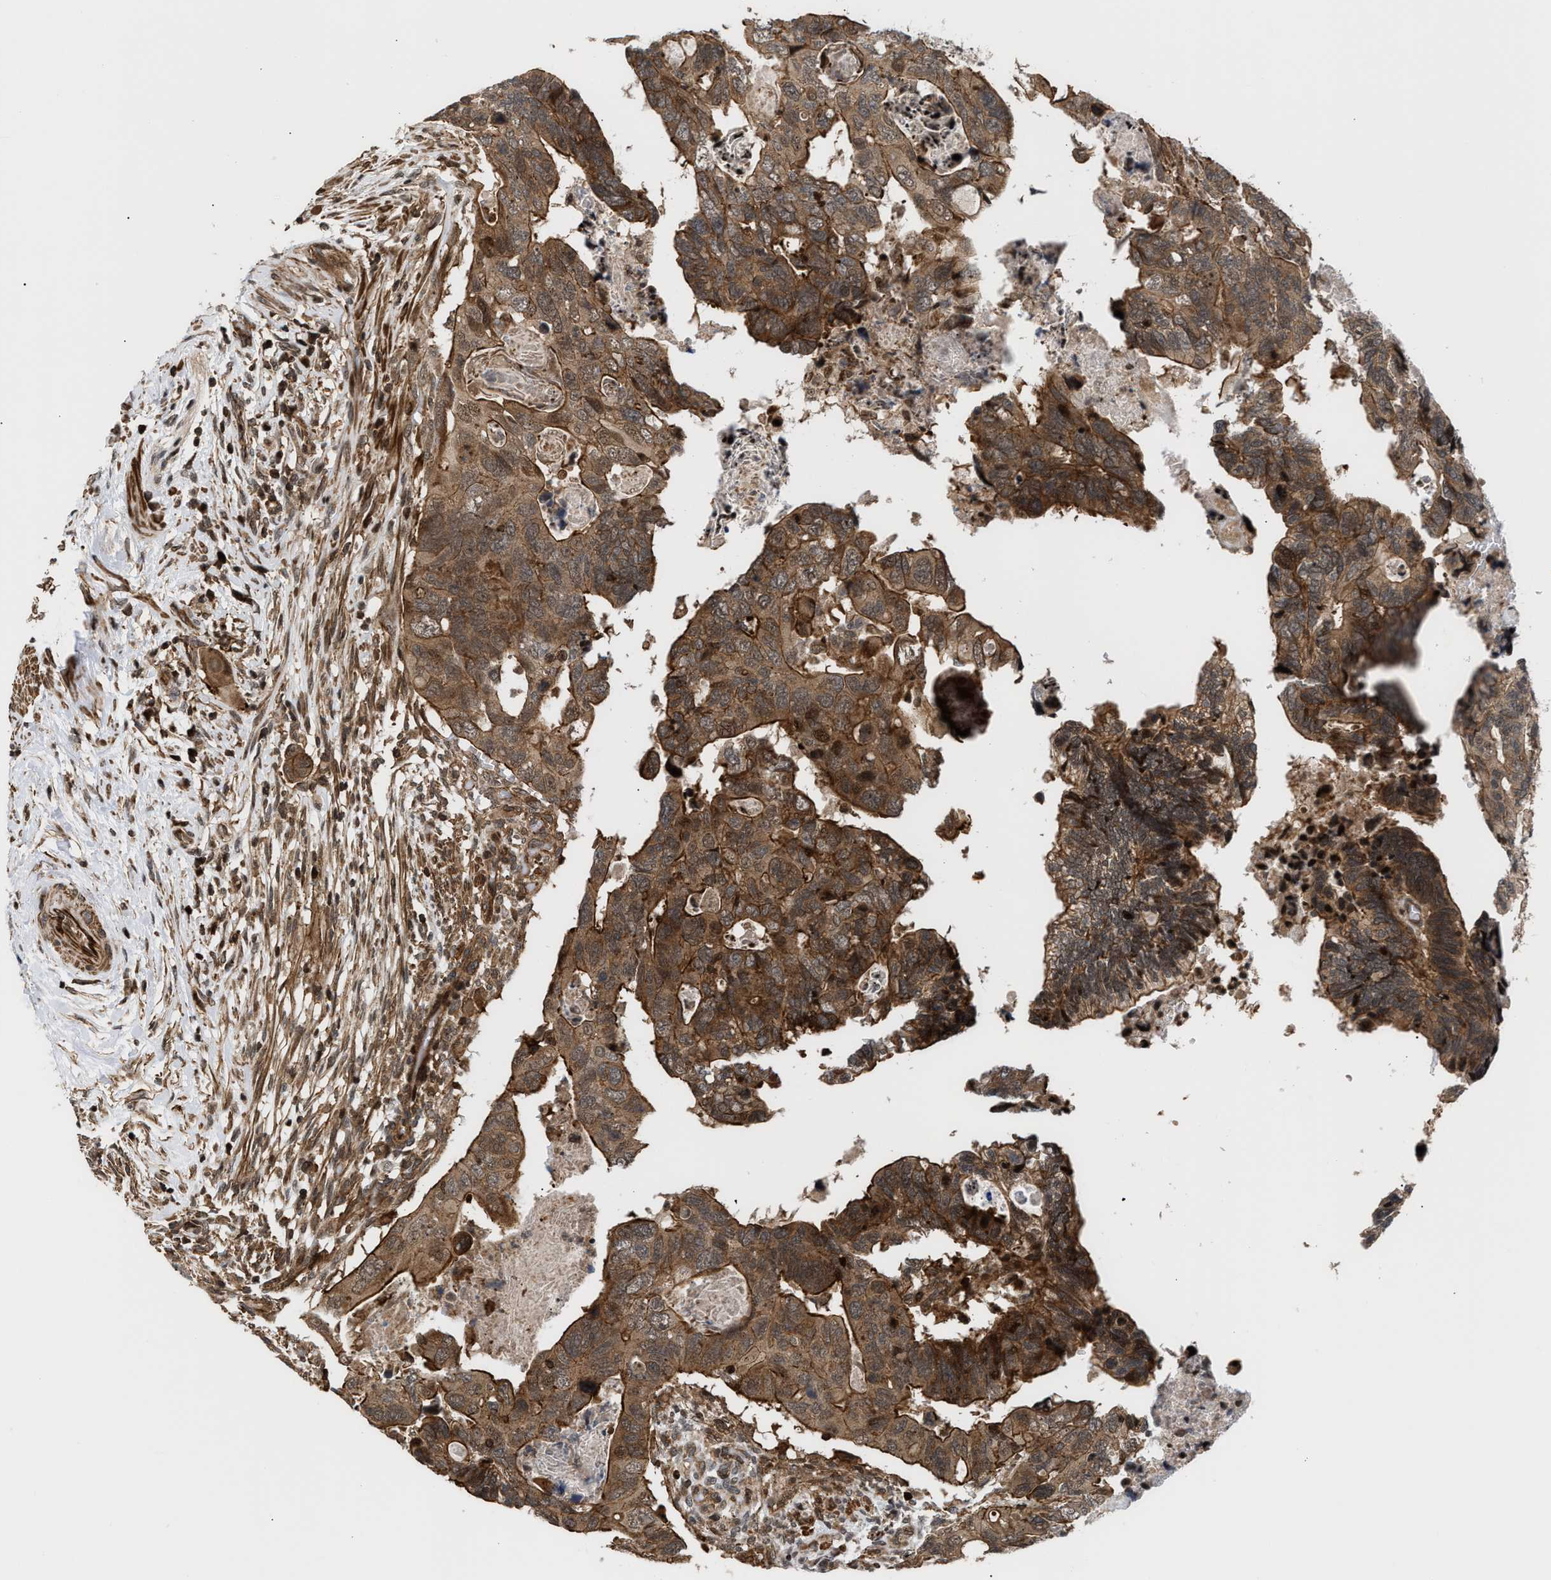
{"staining": {"intensity": "moderate", "quantity": ">75%", "location": "cytoplasmic/membranous,nuclear"}, "tissue": "colorectal cancer", "cell_type": "Tumor cells", "image_type": "cancer", "snomed": [{"axis": "morphology", "description": "Adenocarcinoma, NOS"}, {"axis": "topography", "description": "Rectum"}], "caption": "Immunohistochemical staining of colorectal cancer (adenocarcinoma) displays medium levels of moderate cytoplasmic/membranous and nuclear protein positivity in approximately >75% of tumor cells.", "gene": "STAU2", "patient": {"sex": "male", "age": 53}}